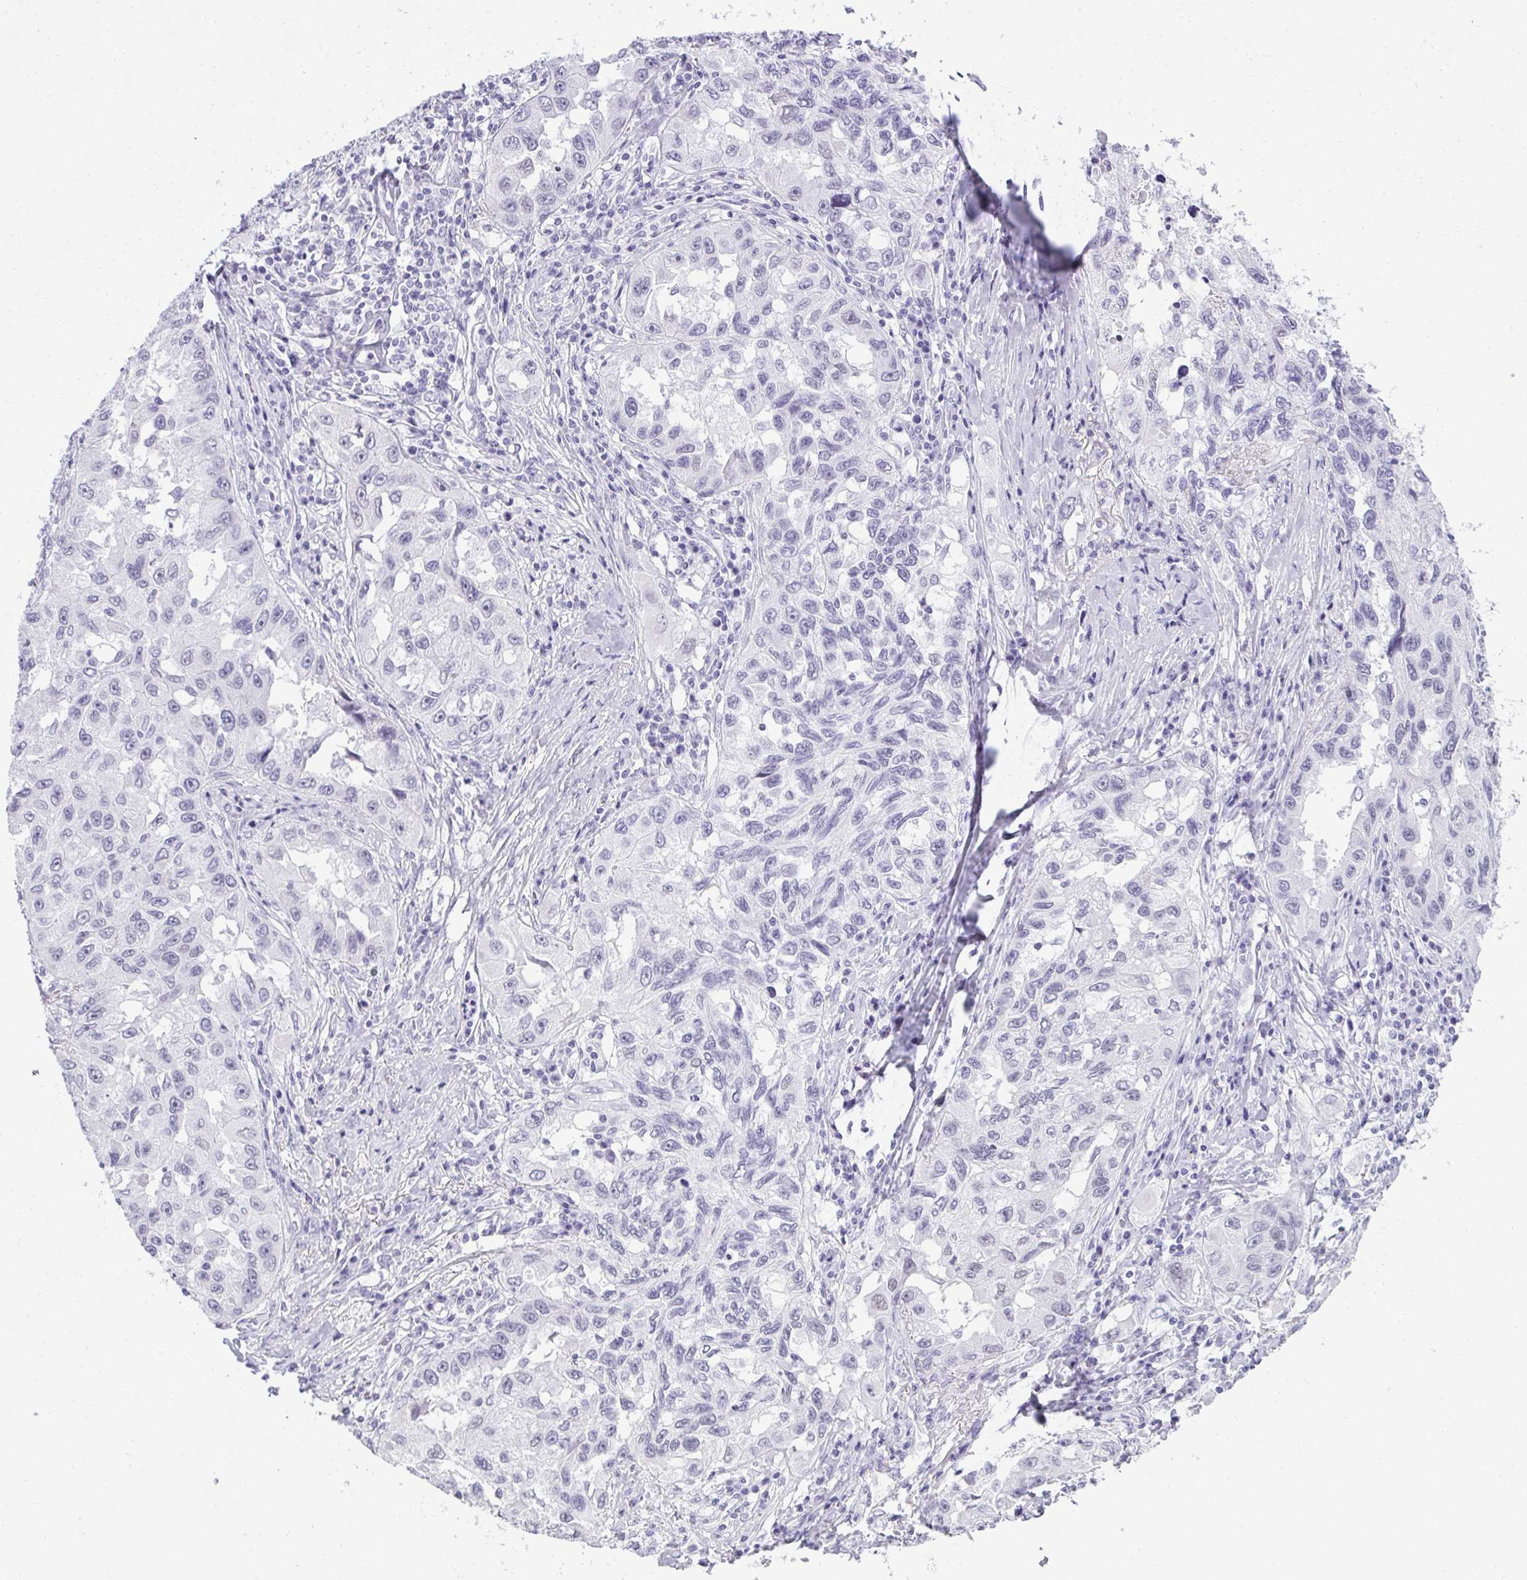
{"staining": {"intensity": "negative", "quantity": "none", "location": "none"}, "tissue": "lung cancer", "cell_type": "Tumor cells", "image_type": "cancer", "snomed": [{"axis": "morphology", "description": "Adenocarcinoma, NOS"}, {"axis": "topography", "description": "Lung"}], "caption": "Immunohistochemical staining of lung cancer (adenocarcinoma) reveals no significant staining in tumor cells.", "gene": "PLA2G1B", "patient": {"sex": "female", "age": 73}}